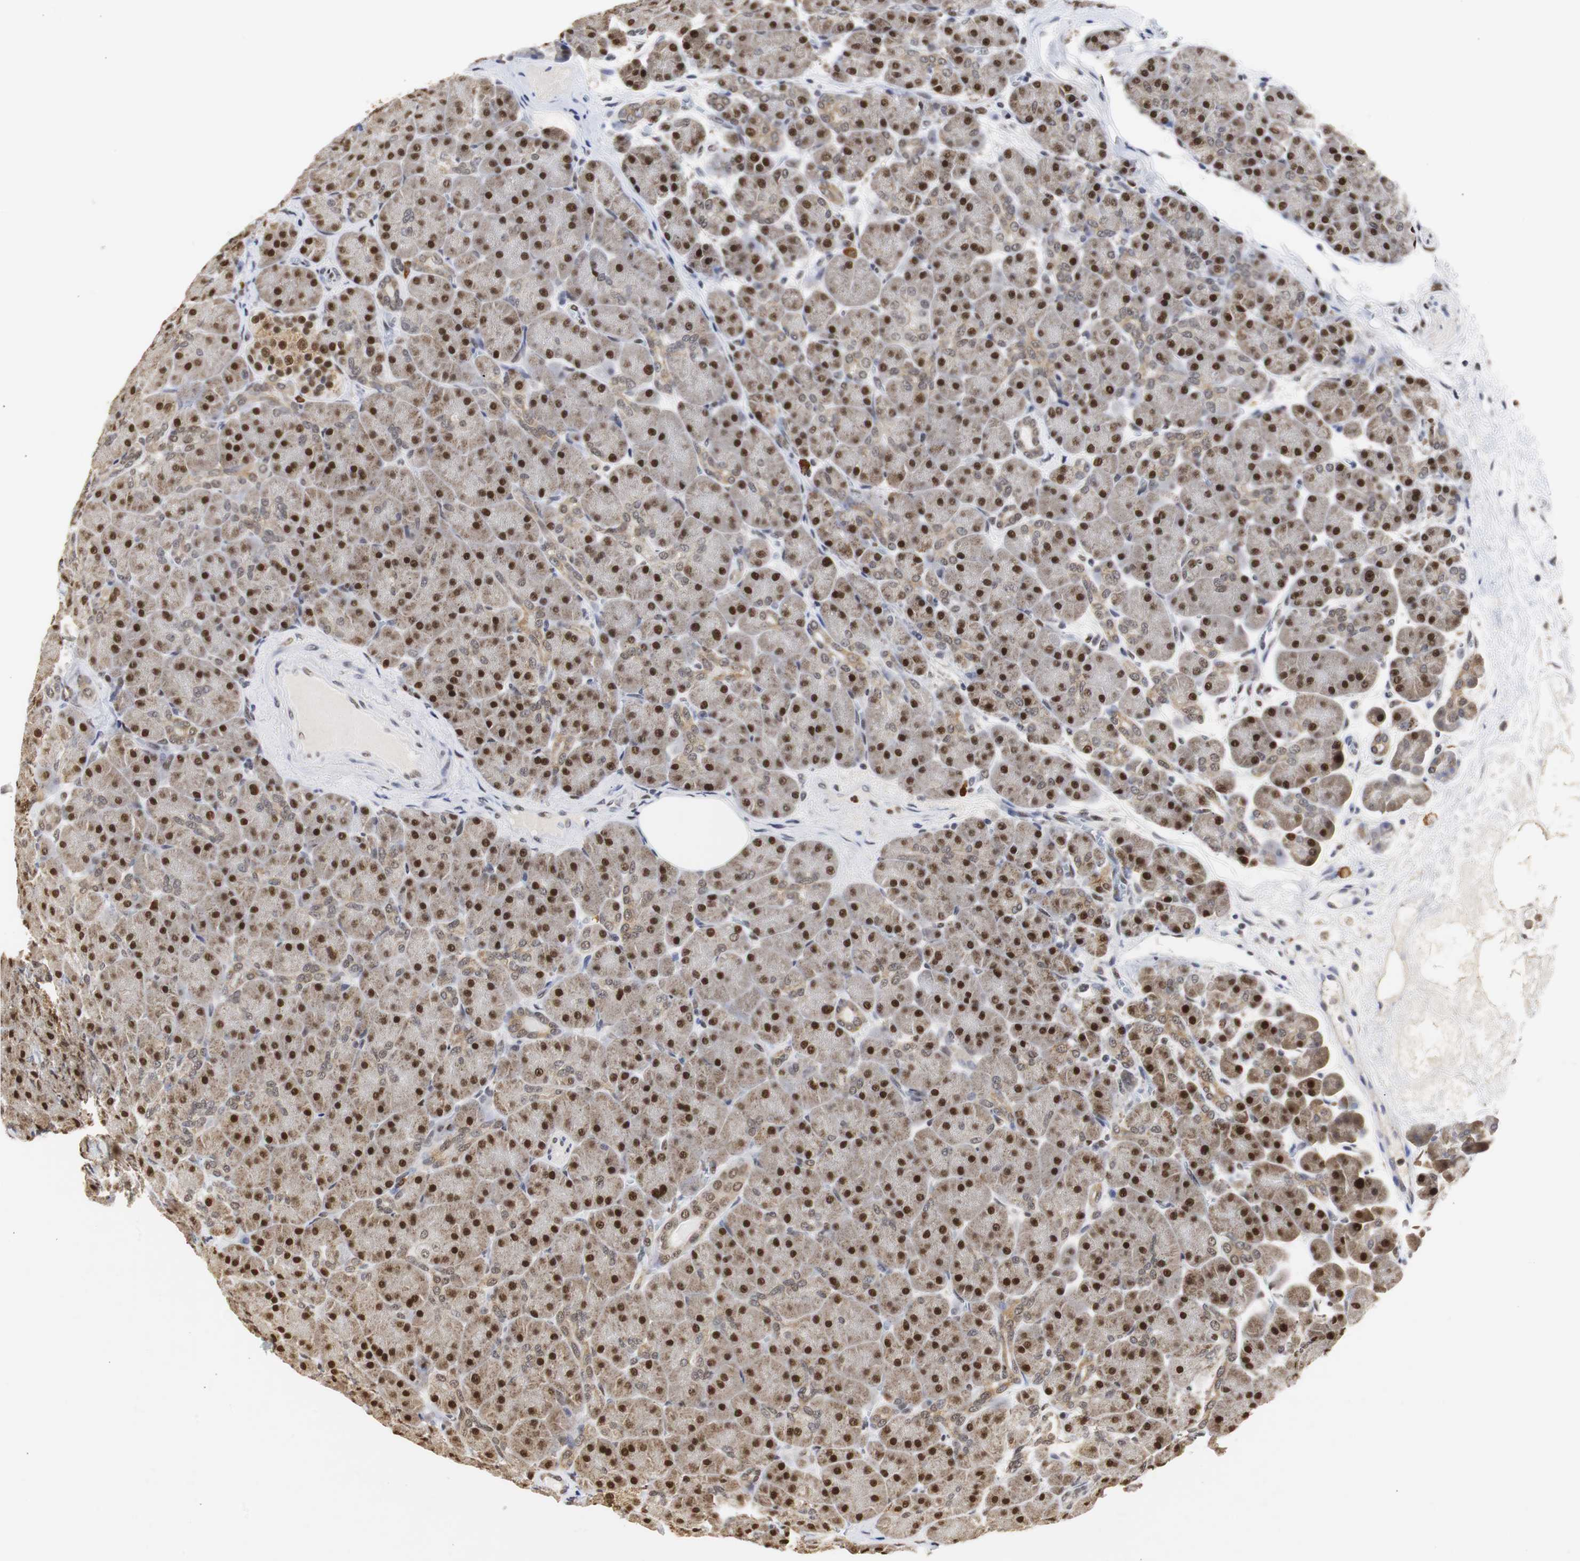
{"staining": {"intensity": "strong", "quantity": ">75%", "location": "nuclear"}, "tissue": "pancreas", "cell_type": "Exocrine glandular cells", "image_type": "normal", "snomed": [{"axis": "morphology", "description": "Normal tissue, NOS"}, {"axis": "topography", "description": "Pancreas"}], "caption": "Immunohistochemical staining of benign human pancreas demonstrates strong nuclear protein positivity in approximately >75% of exocrine glandular cells. (DAB = brown stain, brightfield microscopy at high magnification).", "gene": "ZFC3H1", "patient": {"sex": "male", "age": 66}}